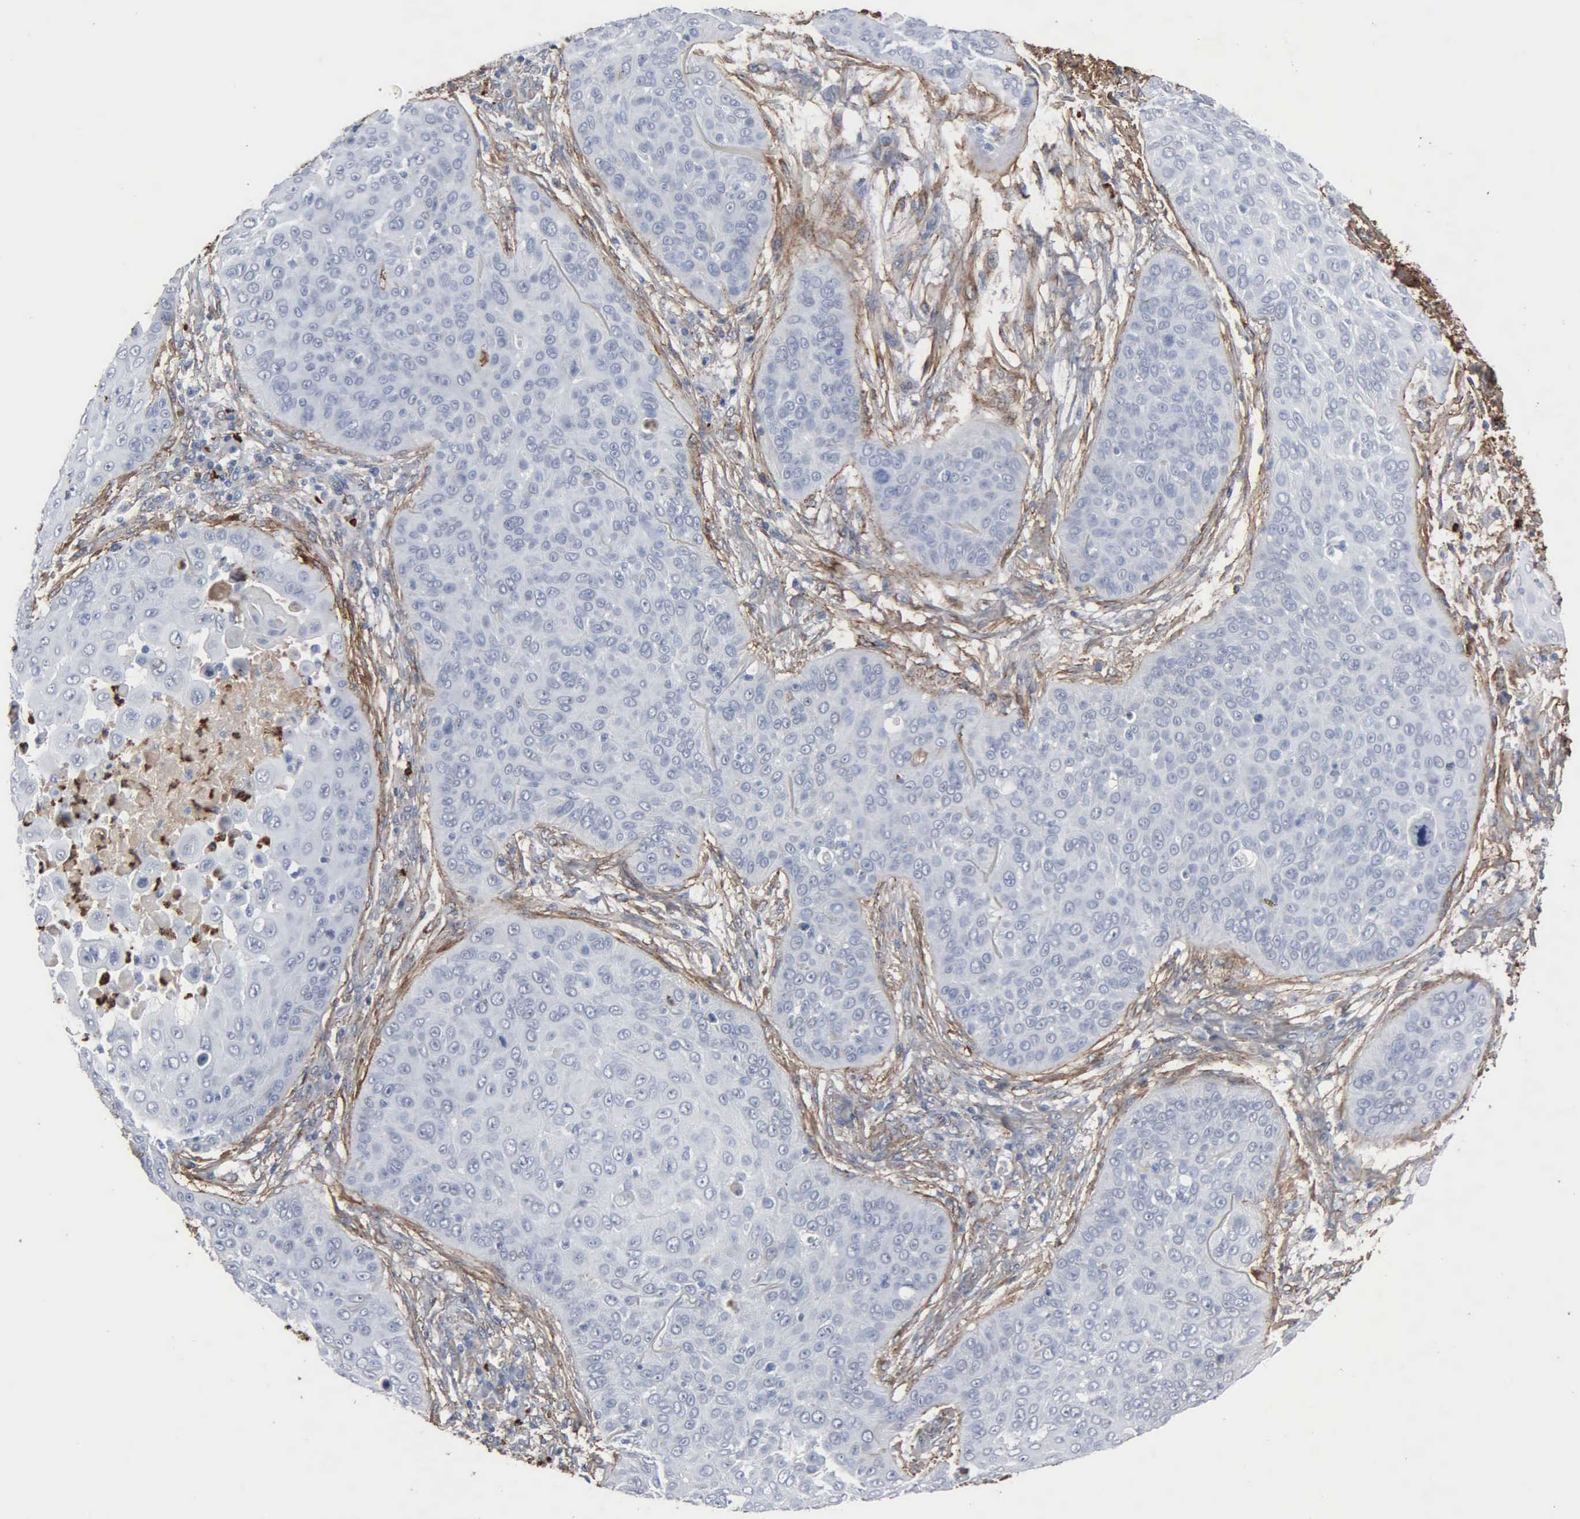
{"staining": {"intensity": "negative", "quantity": "none", "location": "none"}, "tissue": "skin cancer", "cell_type": "Tumor cells", "image_type": "cancer", "snomed": [{"axis": "morphology", "description": "Squamous cell carcinoma, NOS"}, {"axis": "topography", "description": "Skin"}], "caption": "DAB immunohistochemical staining of human skin squamous cell carcinoma displays no significant expression in tumor cells. (DAB (3,3'-diaminobenzidine) immunohistochemistry visualized using brightfield microscopy, high magnification).", "gene": "FN1", "patient": {"sex": "male", "age": 82}}